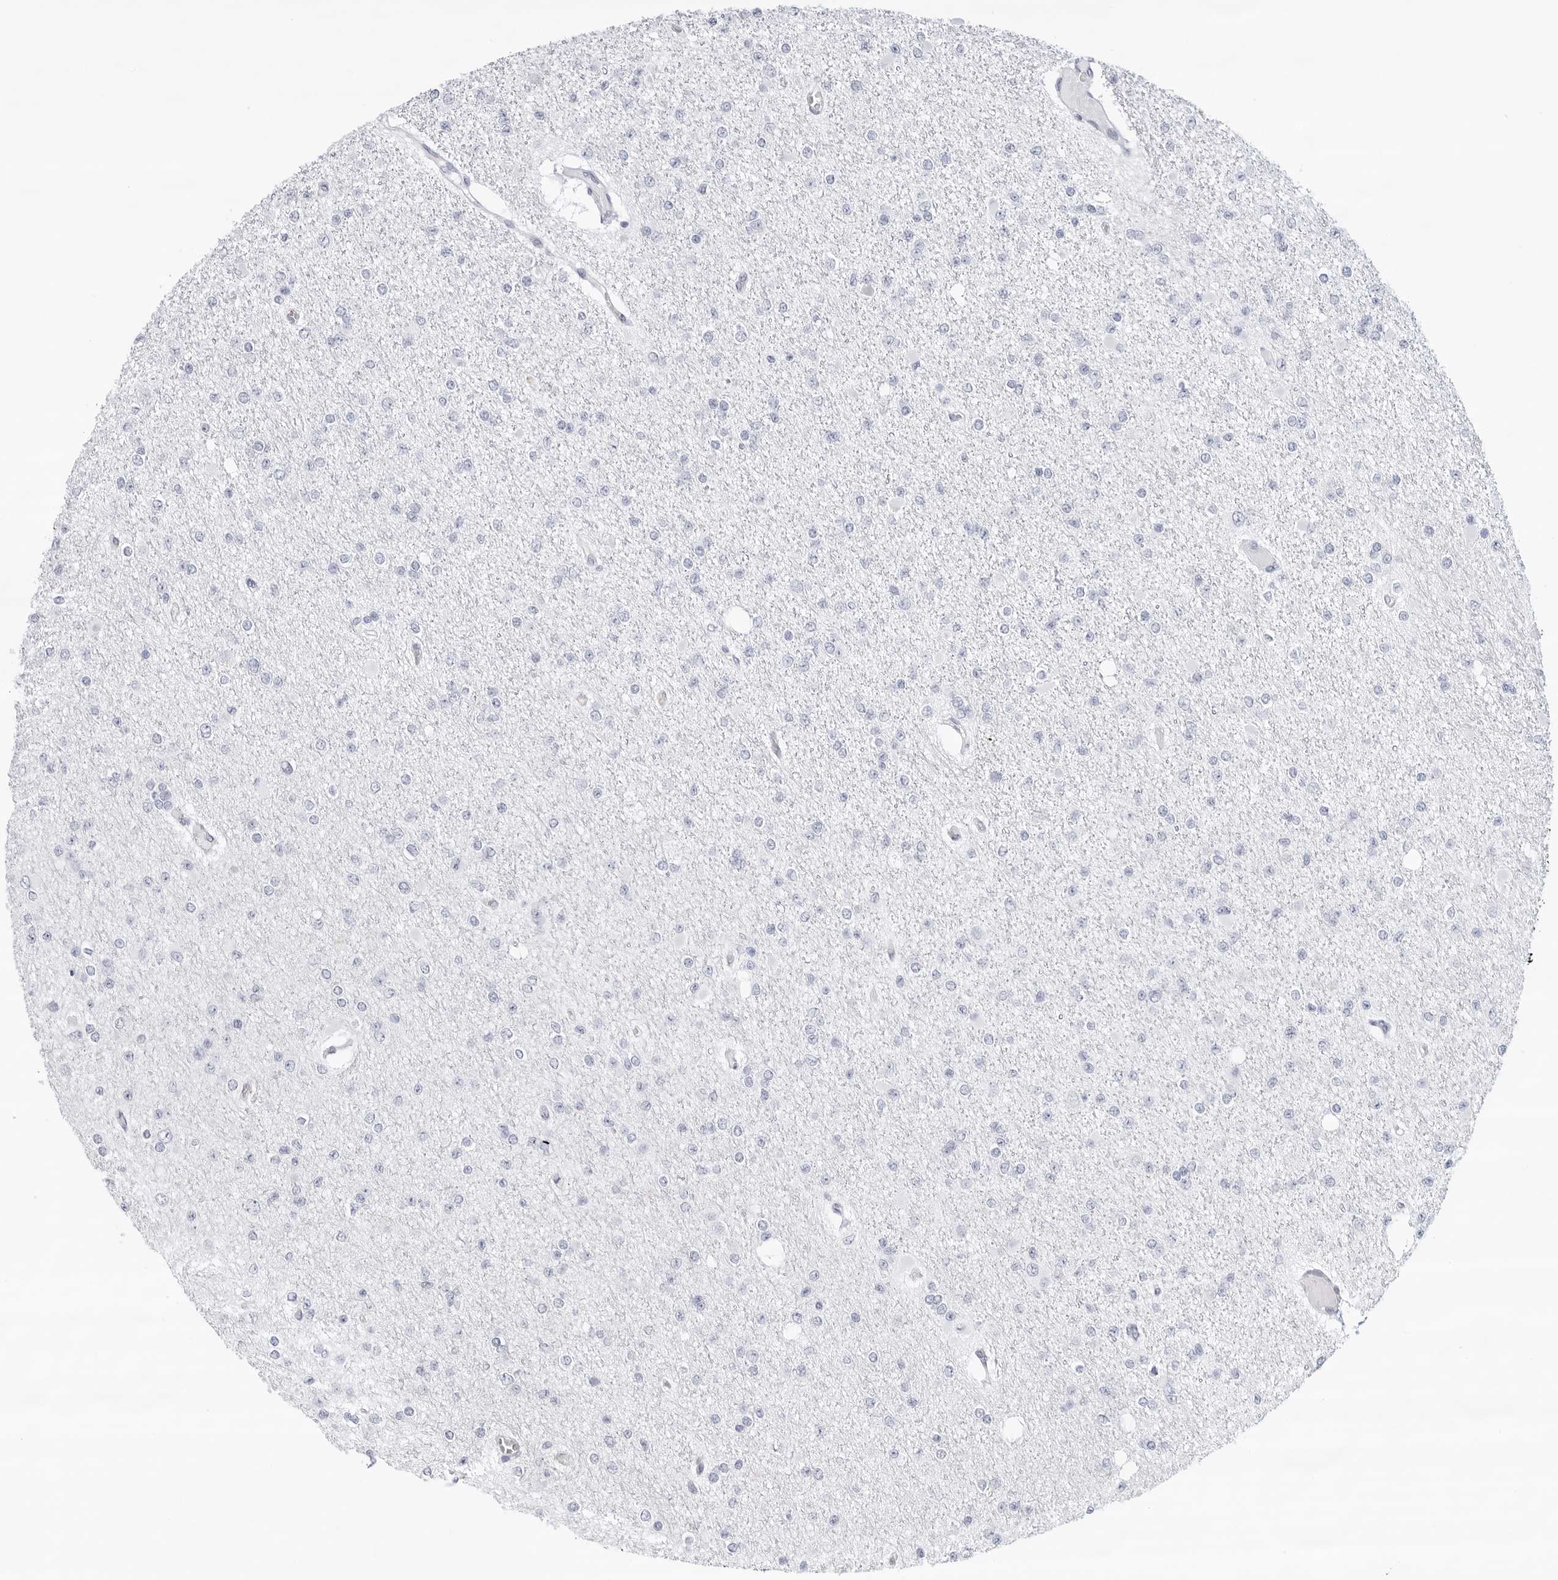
{"staining": {"intensity": "negative", "quantity": "none", "location": "none"}, "tissue": "glioma", "cell_type": "Tumor cells", "image_type": "cancer", "snomed": [{"axis": "morphology", "description": "Glioma, malignant, Low grade"}, {"axis": "topography", "description": "Brain"}], "caption": "An image of human glioma is negative for staining in tumor cells. (DAB (3,3'-diaminobenzidine) immunohistochemistry (IHC), high magnification).", "gene": "SLC19A1", "patient": {"sex": "female", "age": 22}}